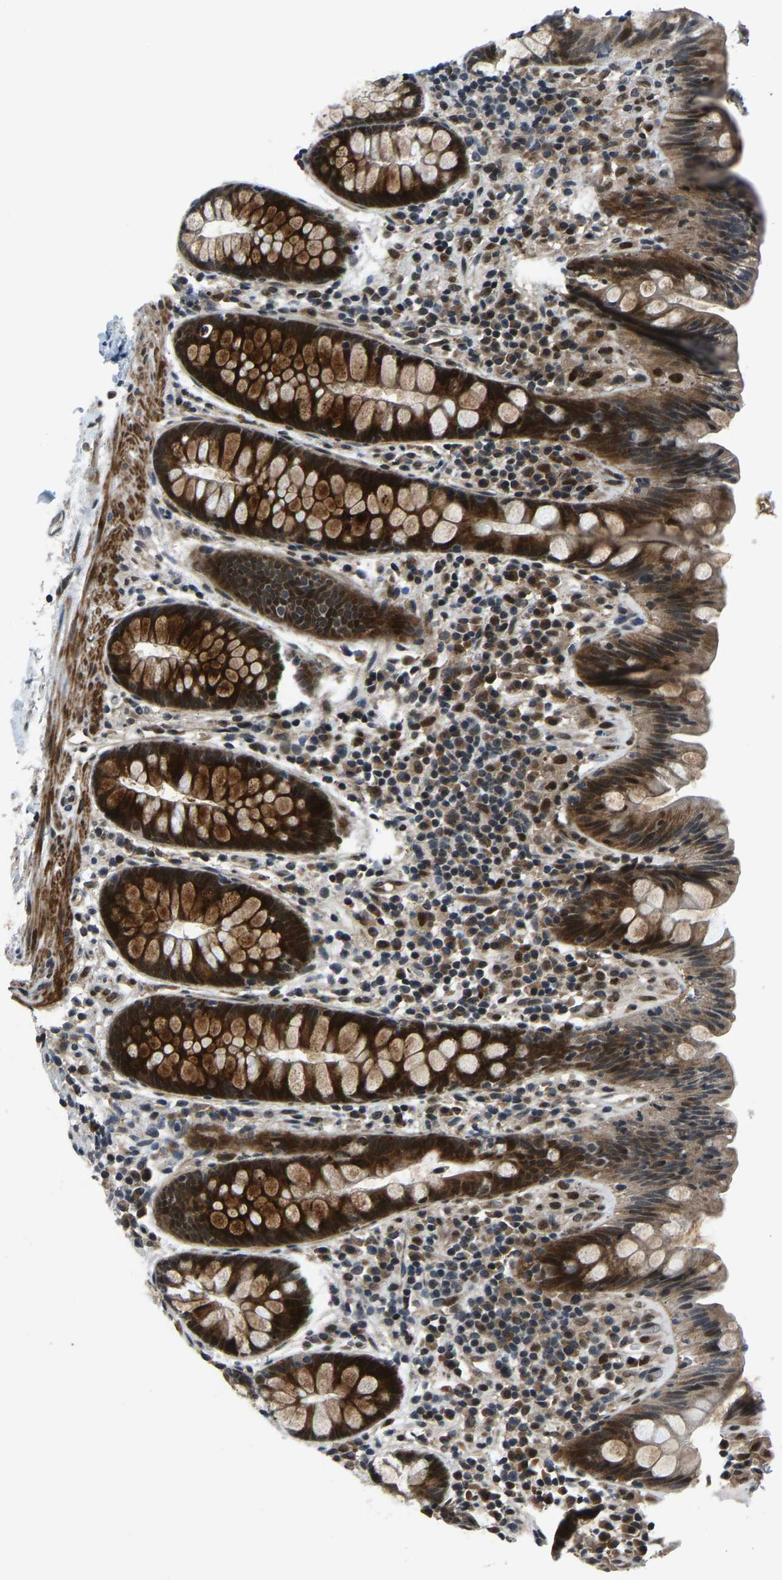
{"staining": {"intensity": "moderate", "quantity": ">75%", "location": "cytoplasmic/membranous"}, "tissue": "colon", "cell_type": "Endothelial cells", "image_type": "normal", "snomed": [{"axis": "morphology", "description": "Normal tissue, NOS"}, {"axis": "topography", "description": "Colon"}], "caption": "Approximately >75% of endothelial cells in normal human colon reveal moderate cytoplasmic/membranous protein positivity as visualized by brown immunohistochemical staining.", "gene": "RLIM", "patient": {"sex": "female", "age": 80}}